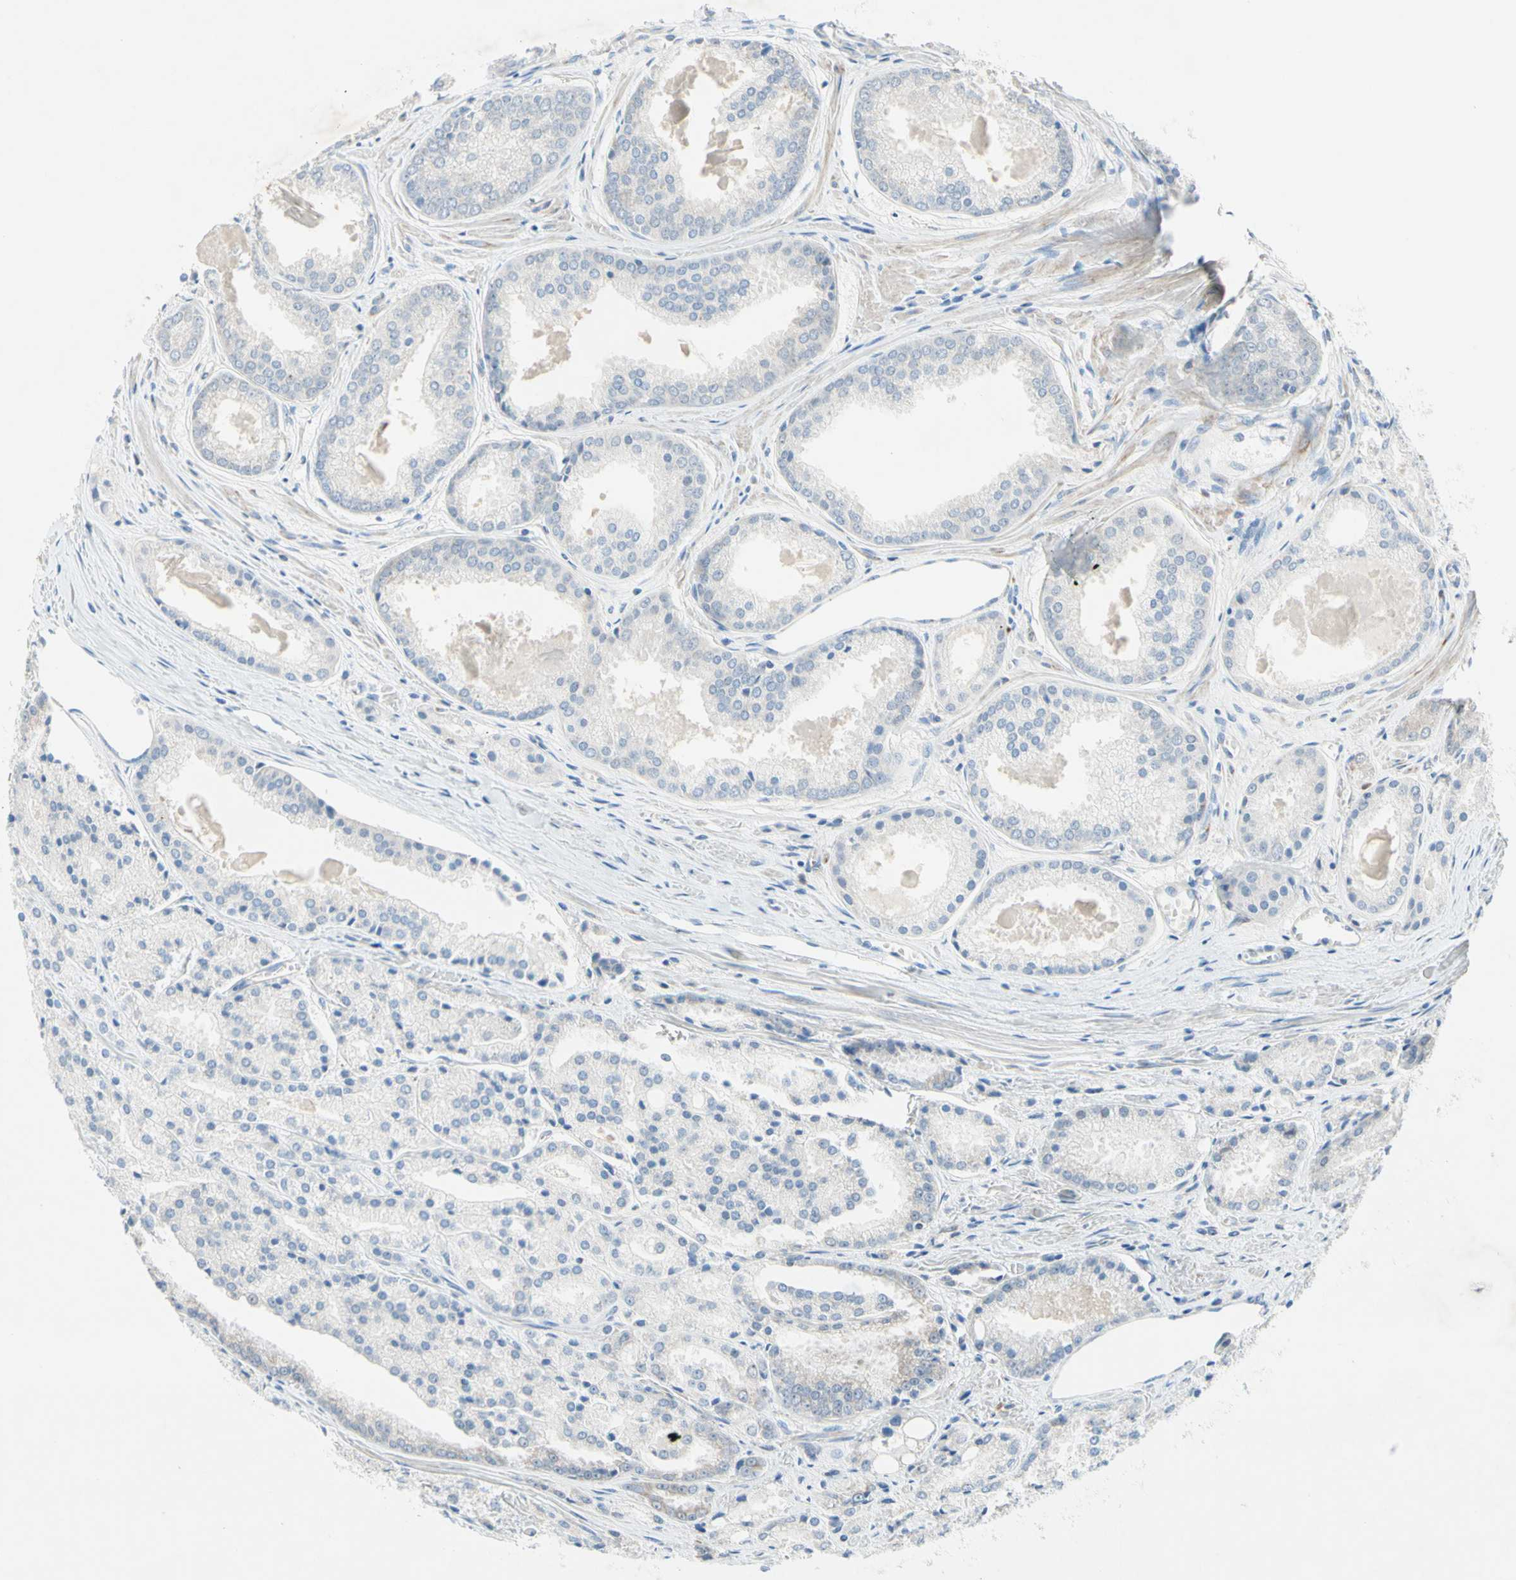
{"staining": {"intensity": "weak", "quantity": "25%-75%", "location": "cytoplasmic/membranous"}, "tissue": "prostate cancer", "cell_type": "Tumor cells", "image_type": "cancer", "snomed": [{"axis": "morphology", "description": "Adenocarcinoma, Low grade"}, {"axis": "topography", "description": "Prostate"}], "caption": "Human prostate low-grade adenocarcinoma stained with a brown dye reveals weak cytoplasmic/membranous positive expression in approximately 25%-75% of tumor cells.", "gene": "MFF", "patient": {"sex": "male", "age": 64}}